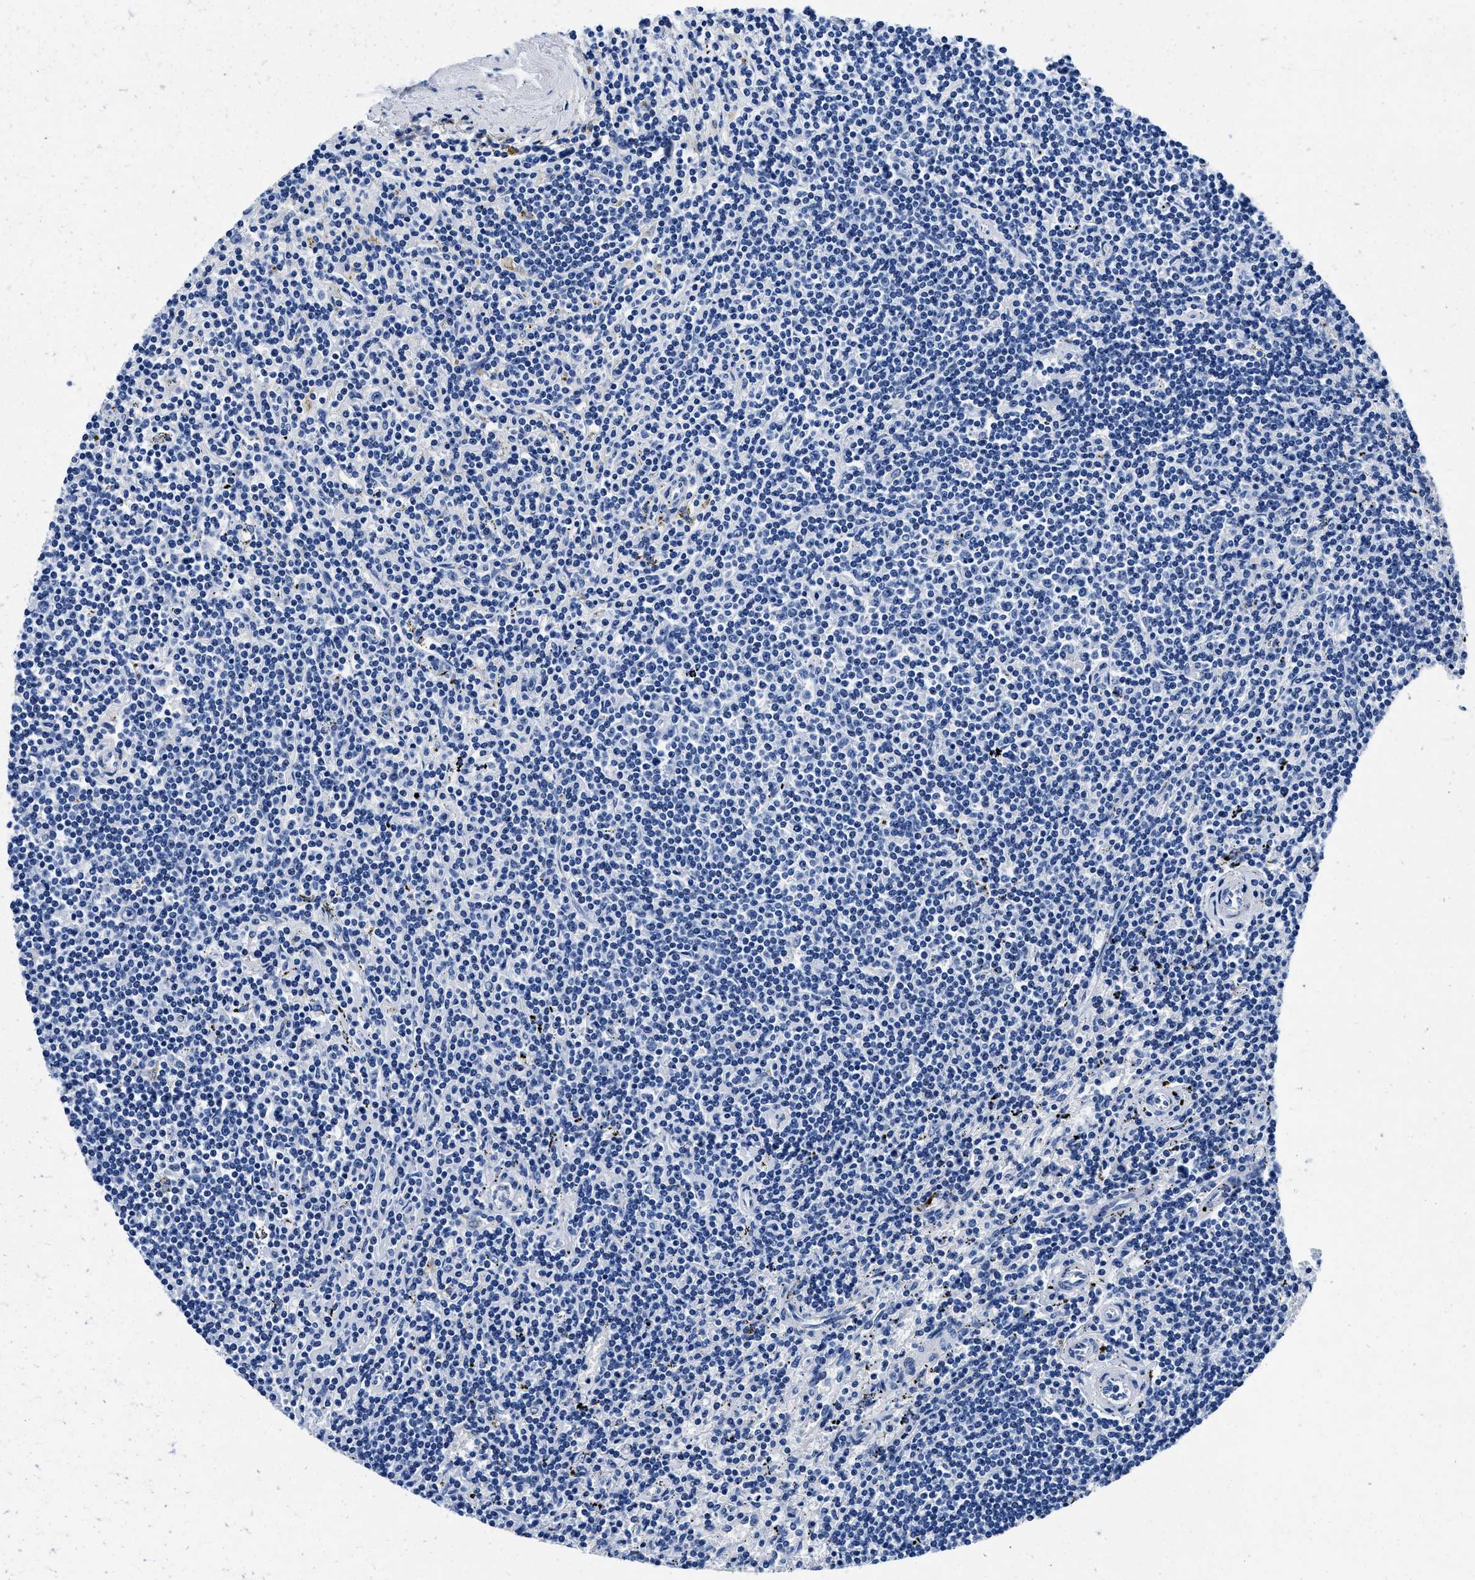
{"staining": {"intensity": "negative", "quantity": "none", "location": "none"}, "tissue": "lymphoma", "cell_type": "Tumor cells", "image_type": "cancer", "snomed": [{"axis": "morphology", "description": "Malignant lymphoma, non-Hodgkin's type, Low grade"}, {"axis": "topography", "description": "Spleen"}], "caption": "IHC image of malignant lymphoma, non-Hodgkin's type (low-grade) stained for a protein (brown), which exhibits no positivity in tumor cells.", "gene": "OR14K1", "patient": {"sex": "male", "age": 76}}